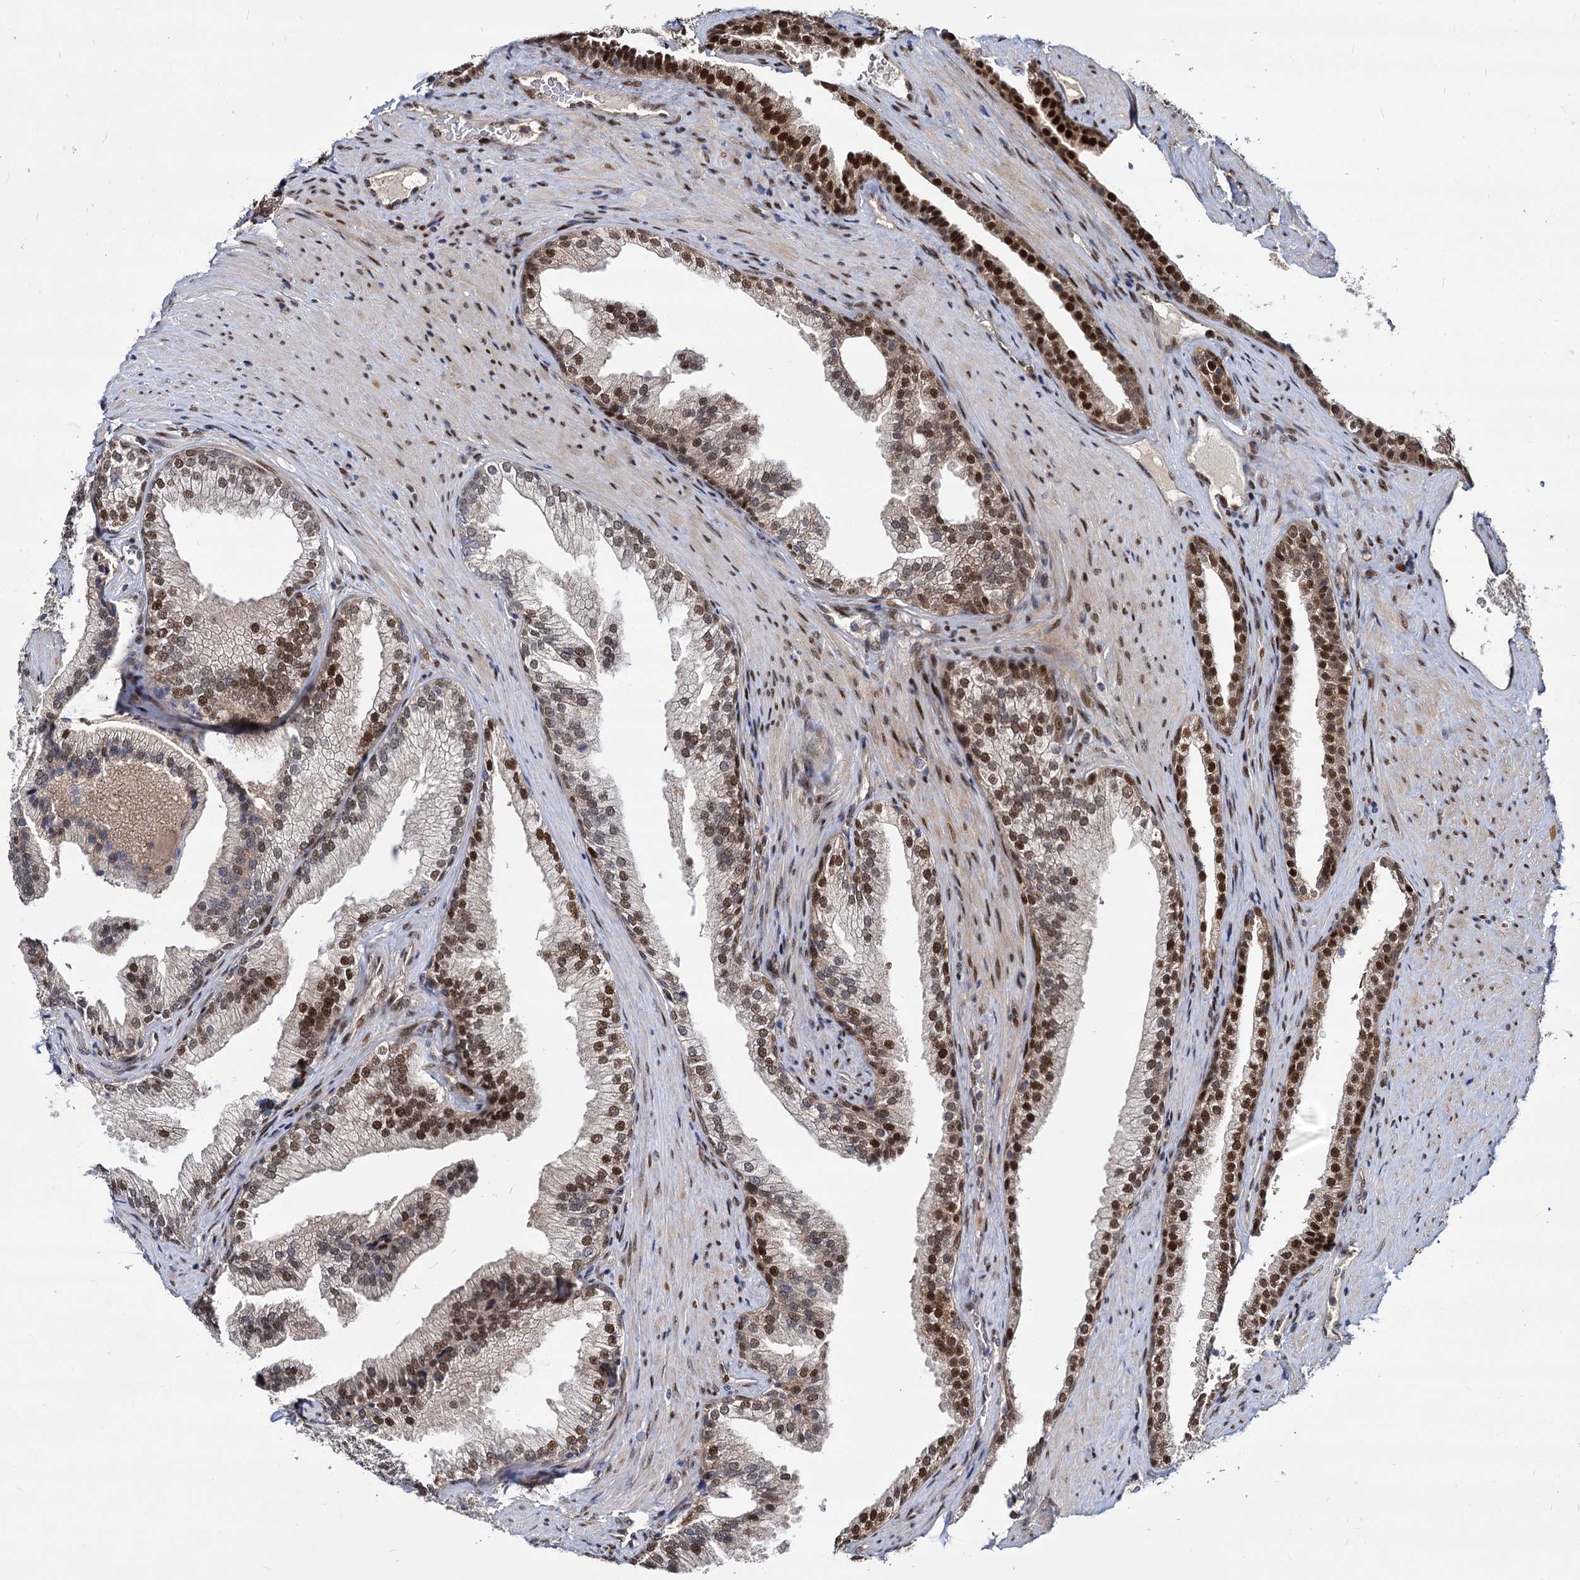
{"staining": {"intensity": "strong", "quantity": ">75%", "location": "nuclear"}, "tissue": "prostate", "cell_type": "Glandular cells", "image_type": "normal", "snomed": [{"axis": "morphology", "description": "Normal tissue, NOS"}, {"axis": "topography", "description": "Prostate"}], "caption": "Protein expression analysis of benign human prostate reveals strong nuclear staining in about >75% of glandular cells. (DAB IHC with brightfield microscopy, high magnification).", "gene": "MAML2", "patient": {"sex": "male", "age": 76}}